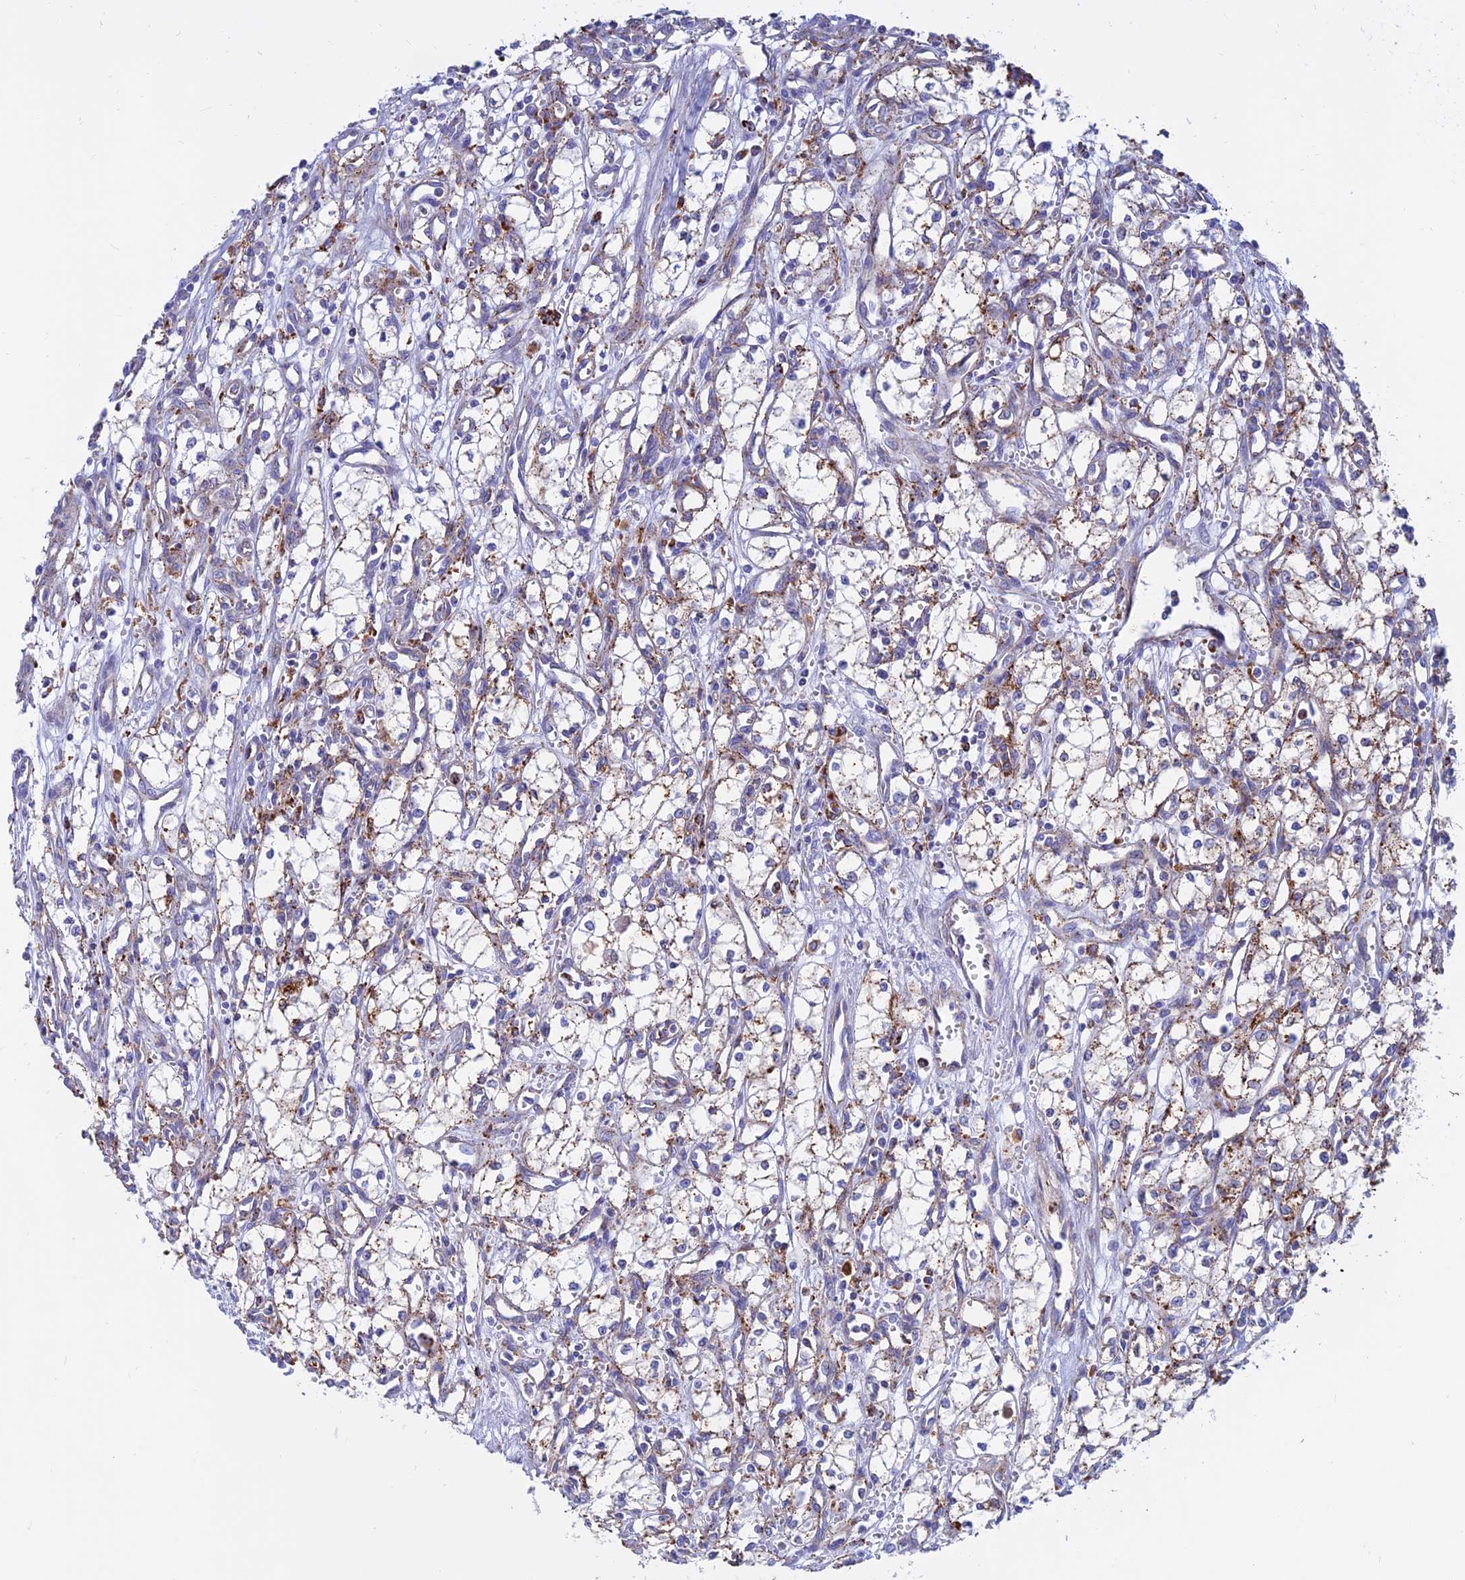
{"staining": {"intensity": "moderate", "quantity": "25%-75%", "location": "cytoplasmic/membranous"}, "tissue": "renal cancer", "cell_type": "Tumor cells", "image_type": "cancer", "snomed": [{"axis": "morphology", "description": "Adenocarcinoma, NOS"}, {"axis": "topography", "description": "Kidney"}], "caption": "This histopathology image demonstrates immunohistochemistry staining of renal cancer (adenocarcinoma), with medium moderate cytoplasmic/membranous expression in about 25%-75% of tumor cells.", "gene": "SPNS1", "patient": {"sex": "male", "age": 59}}